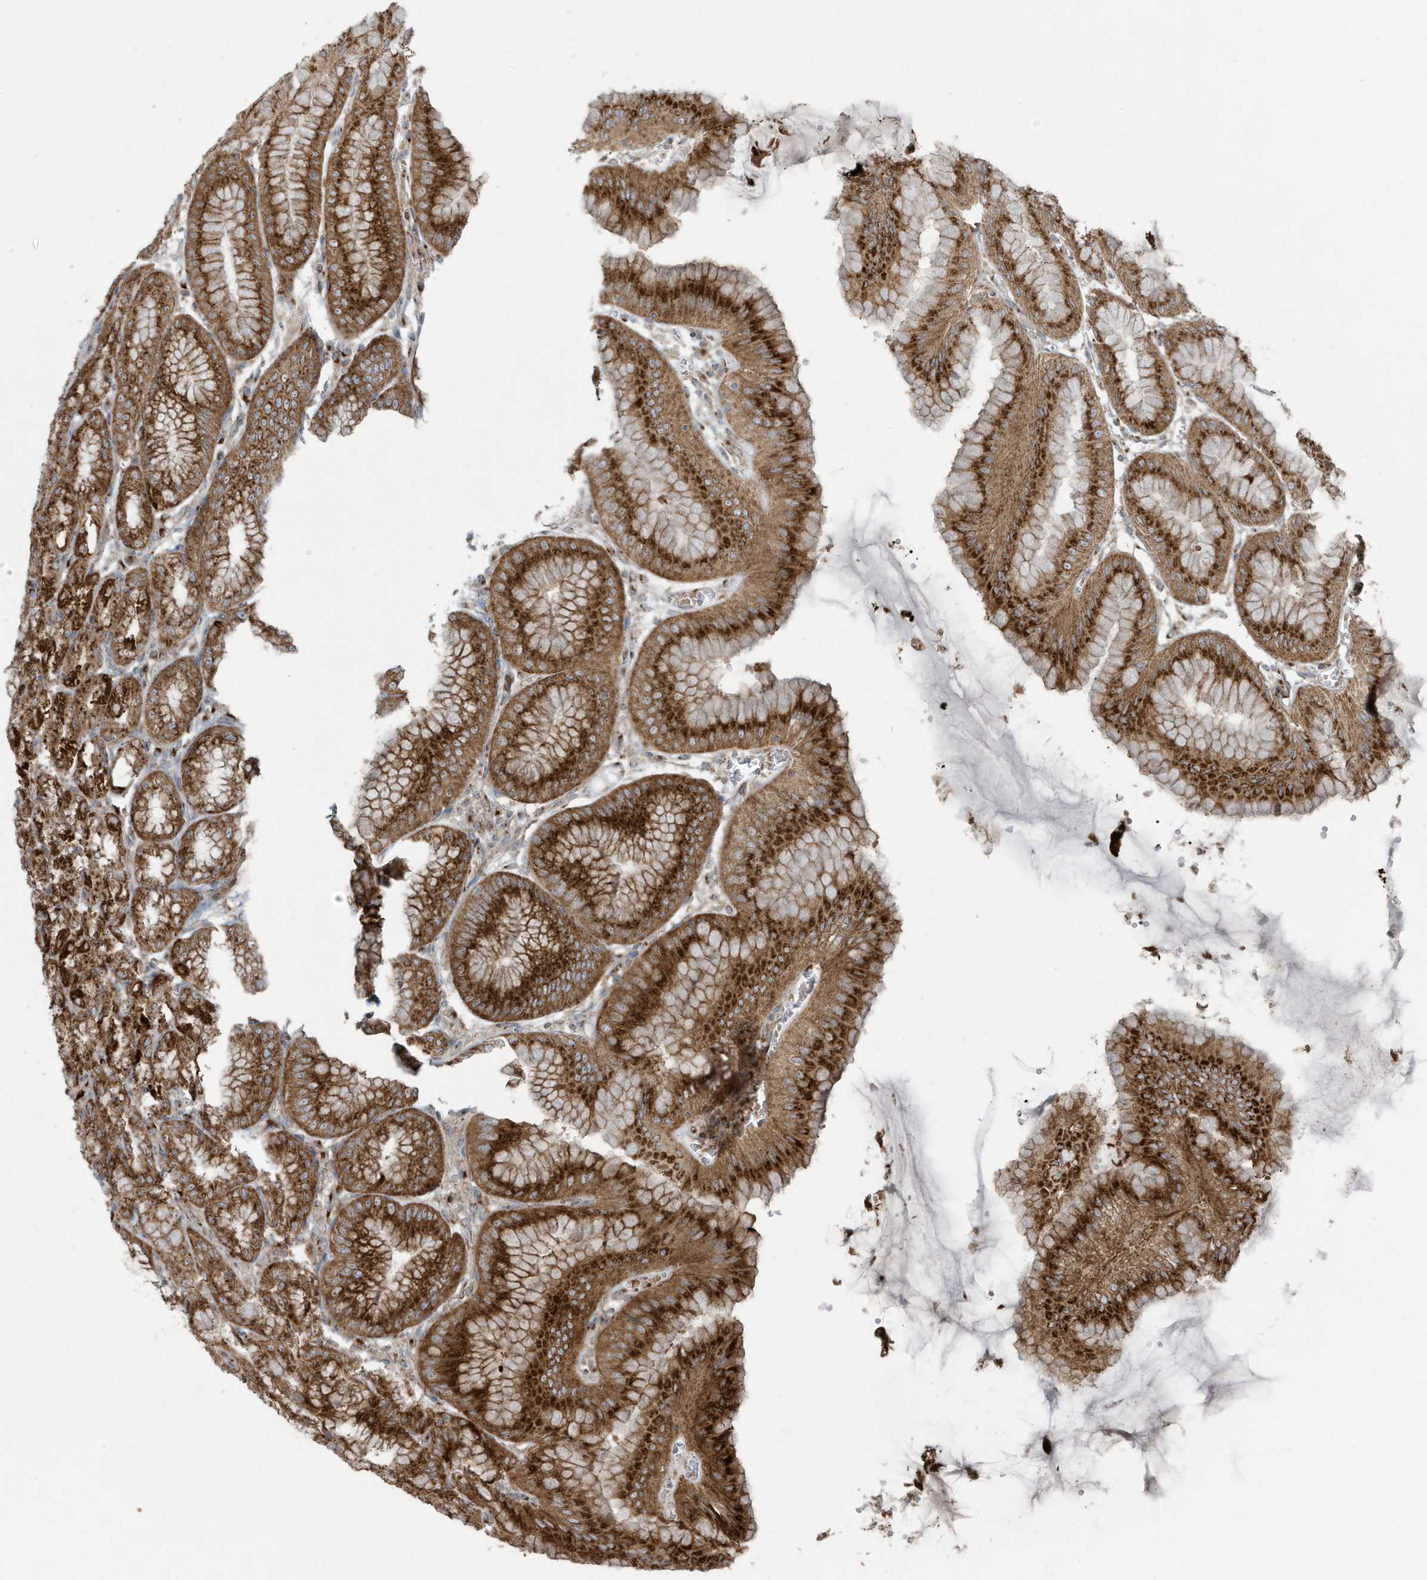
{"staining": {"intensity": "strong", "quantity": ">75%", "location": "cytoplasmic/membranous"}, "tissue": "stomach", "cell_type": "Glandular cells", "image_type": "normal", "snomed": [{"axis": "morphology", "description": "Normal tissue, NOS"}, {"axis": "topography", "description": "Stomach, lower"}], "caption": "Protein staining of normal stomach displays strong cytoplasmic/membranous positivity in approximately >75% of glandular cells.", "gene": "GOLGA4", "patient": {"sex": "male", "age": 71}}